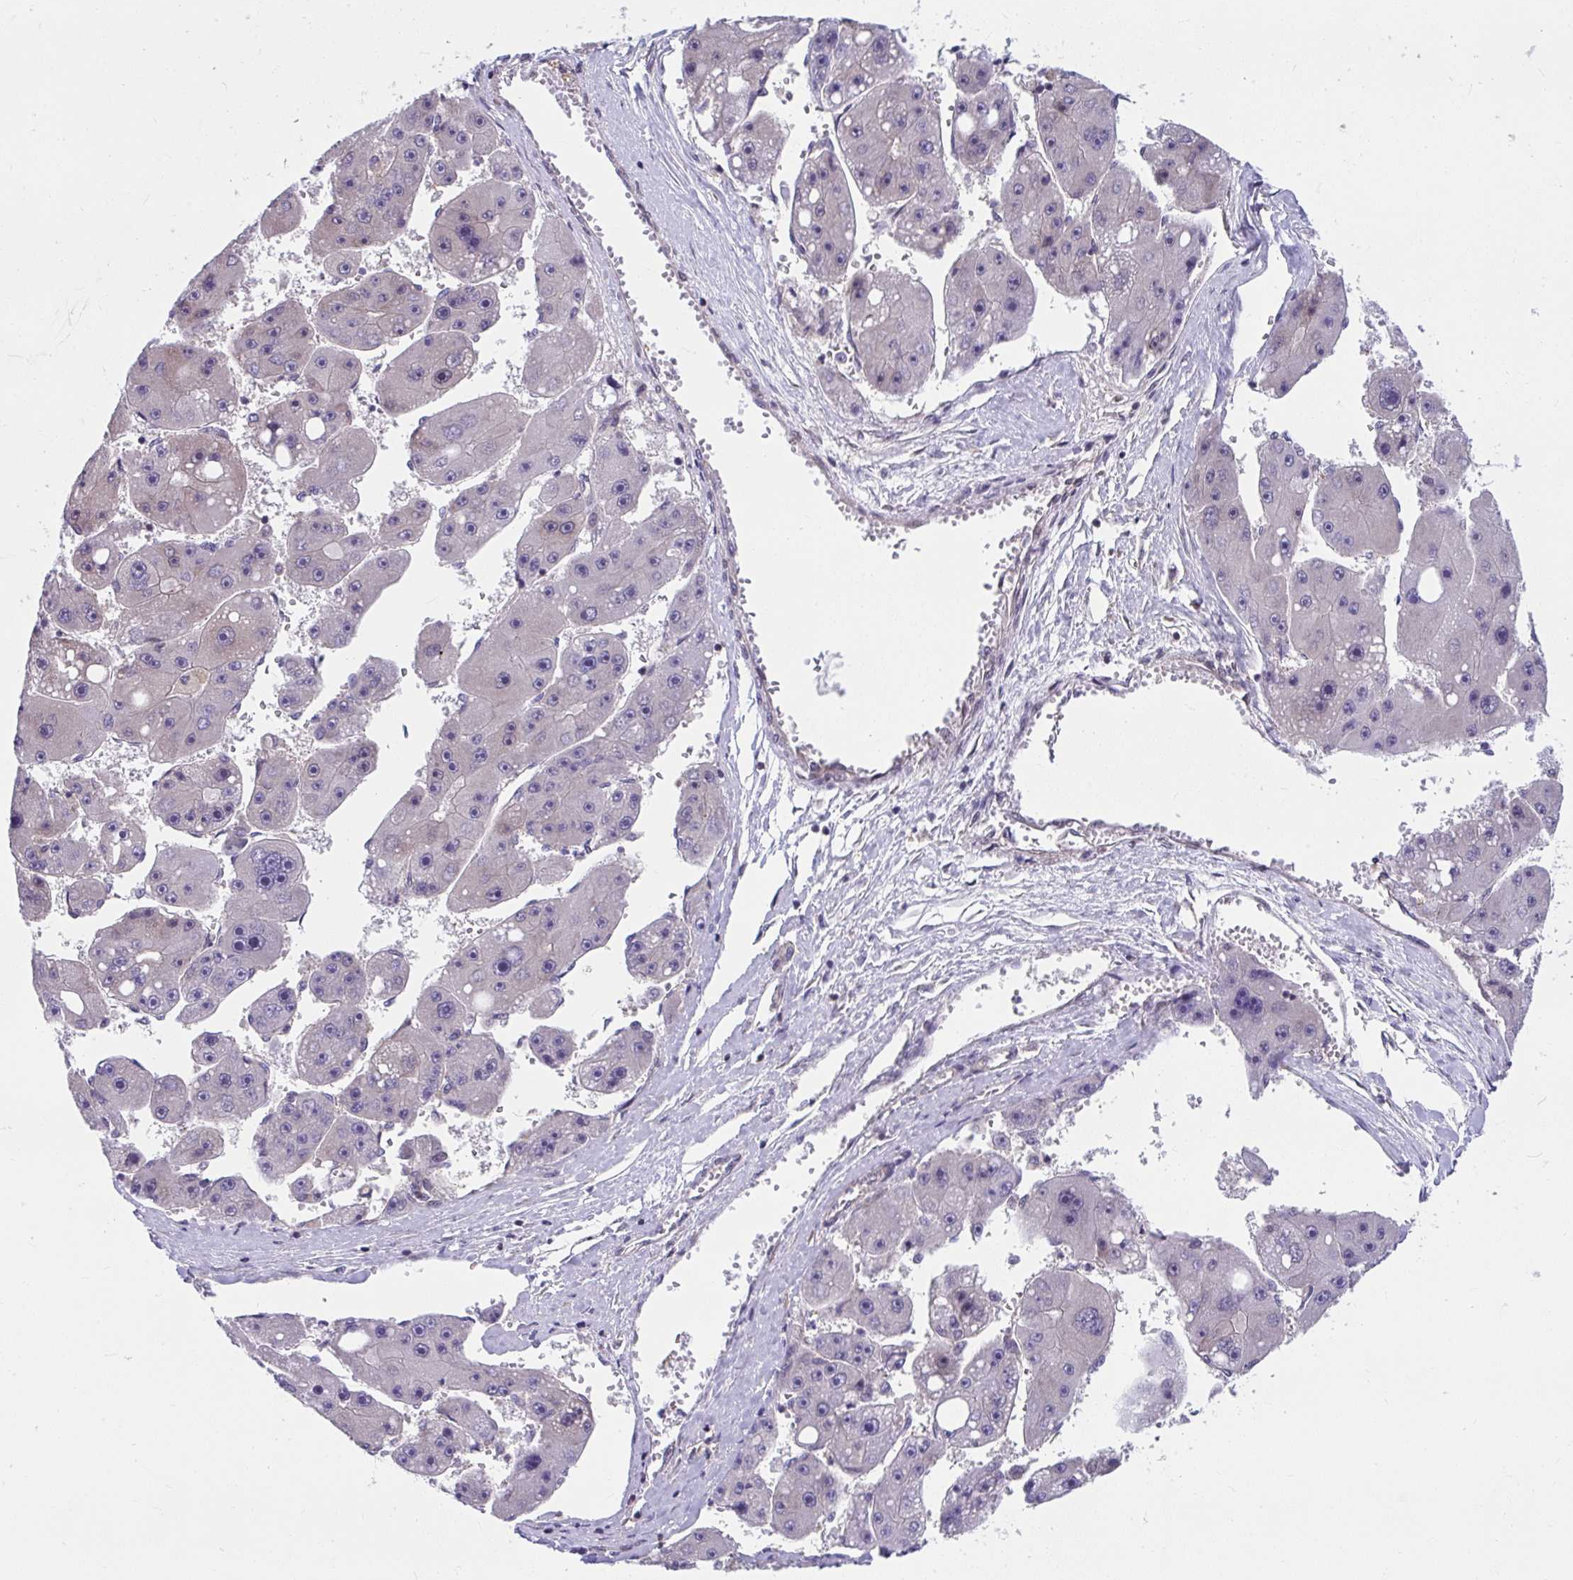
{"staining": {"intensity": "negative", "quantity": "none", "location": "none"}, "tissue": "liver cancer", "cell_type": "Tumor cells", "image_type": "cancer", "snomed": [{"axis": "morphology", "description": "Carcinoma, Hepatocellular, NOS"}, {"axis": "topography", "description": "Liver"}], "caption": "An IHC photomicrograph of liver cancer is shown. There is no staining in tumor cells of liver cancer.", "gene": "PCDHB7", "patient": {"sex": "female", "age": 61}}